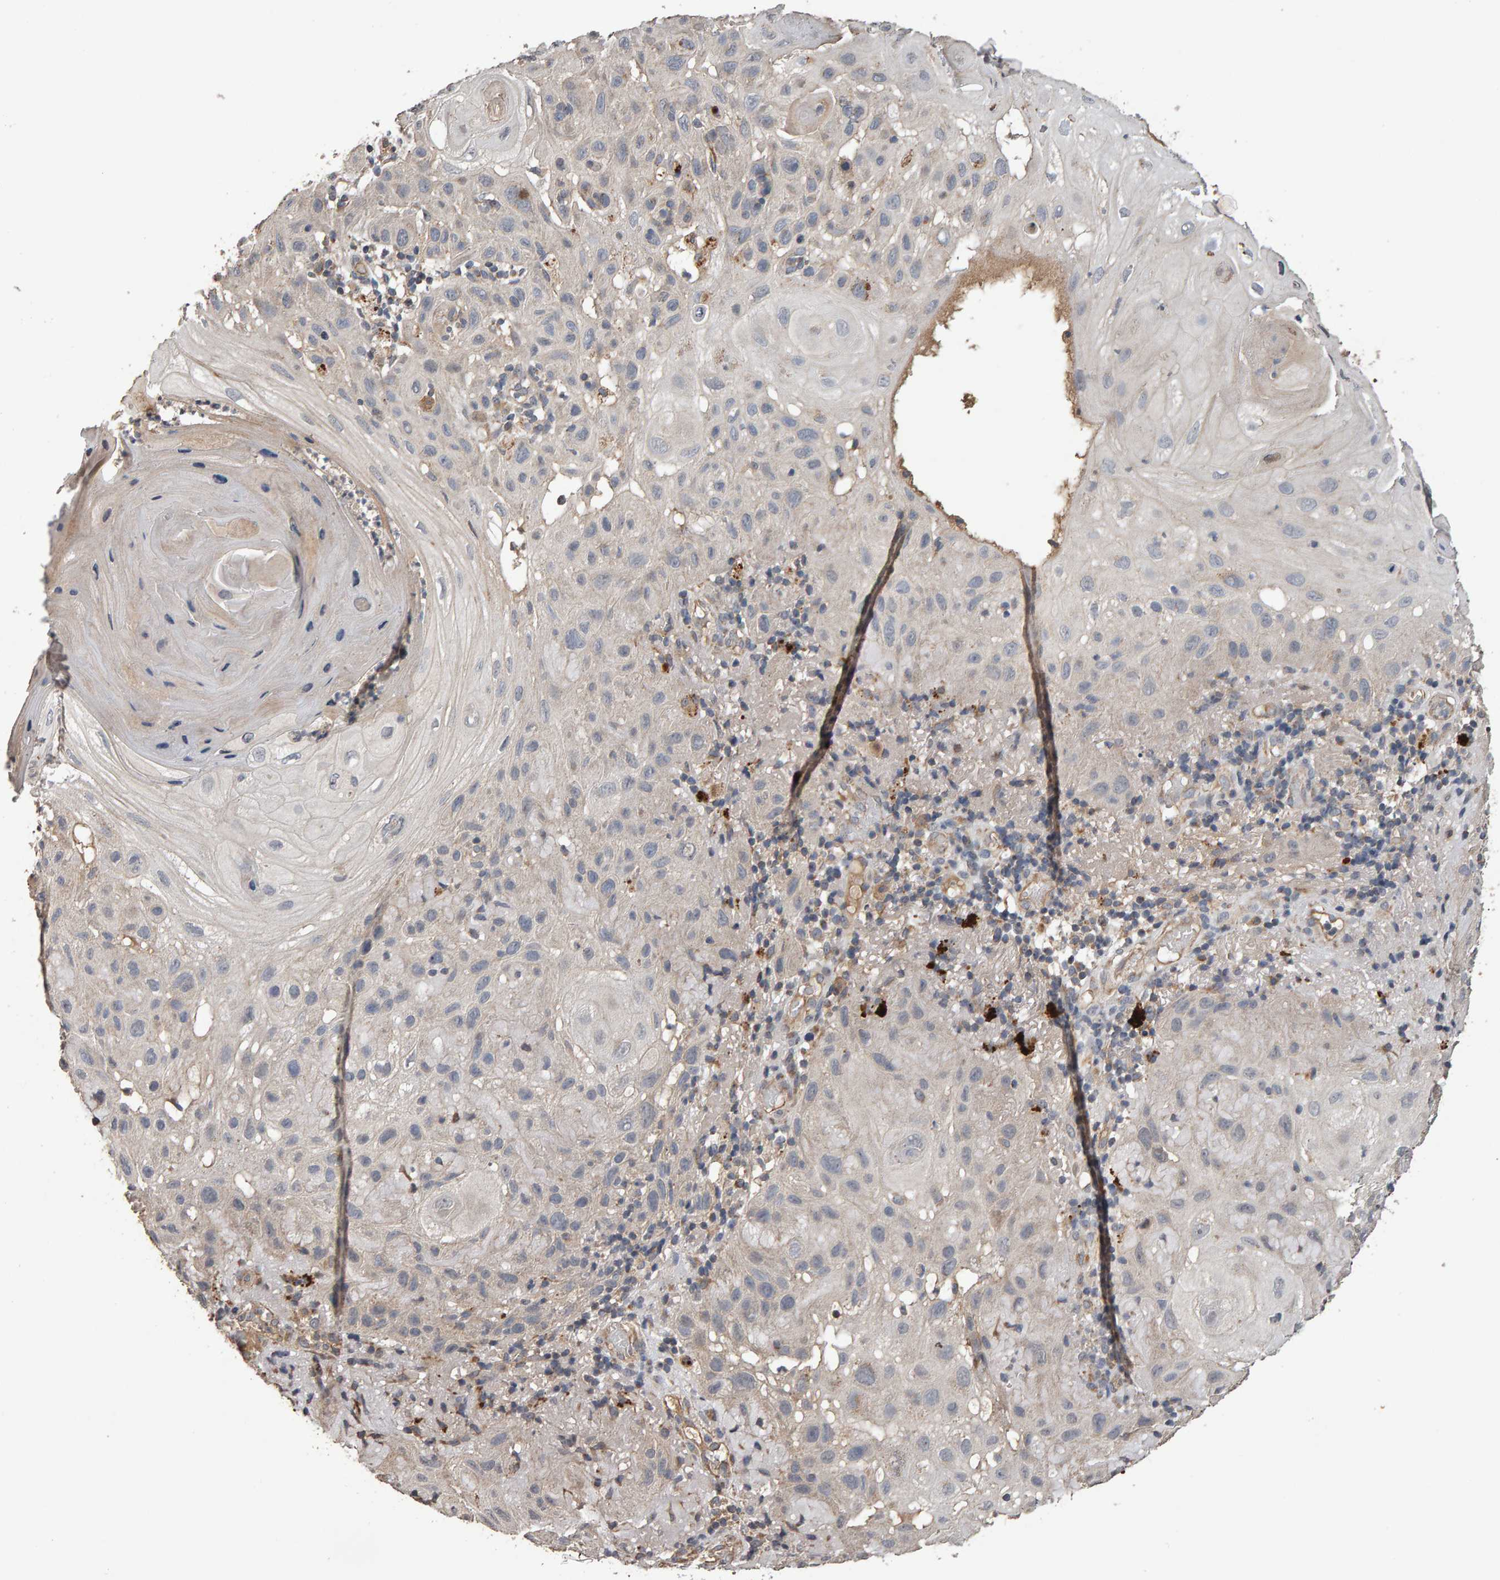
{"staining": {"intensity": "negative", "quantity": "none", "location": "none"}, "tissue": "skin cancer", "cell_type": "Tumor cells", "image_type": "cancer", "snomed": [{"axis": "morphology", "description": "Squamous cell carcinoma, NOS"}, {"axis": "topography", "description": "Skin"}], "caption": "Photomicrograph shows no significant protein expression in tumor cells of skin squamous cell carcinoma.", "gene": "COASY", "patient": {"sex": "female", "age": 96}}